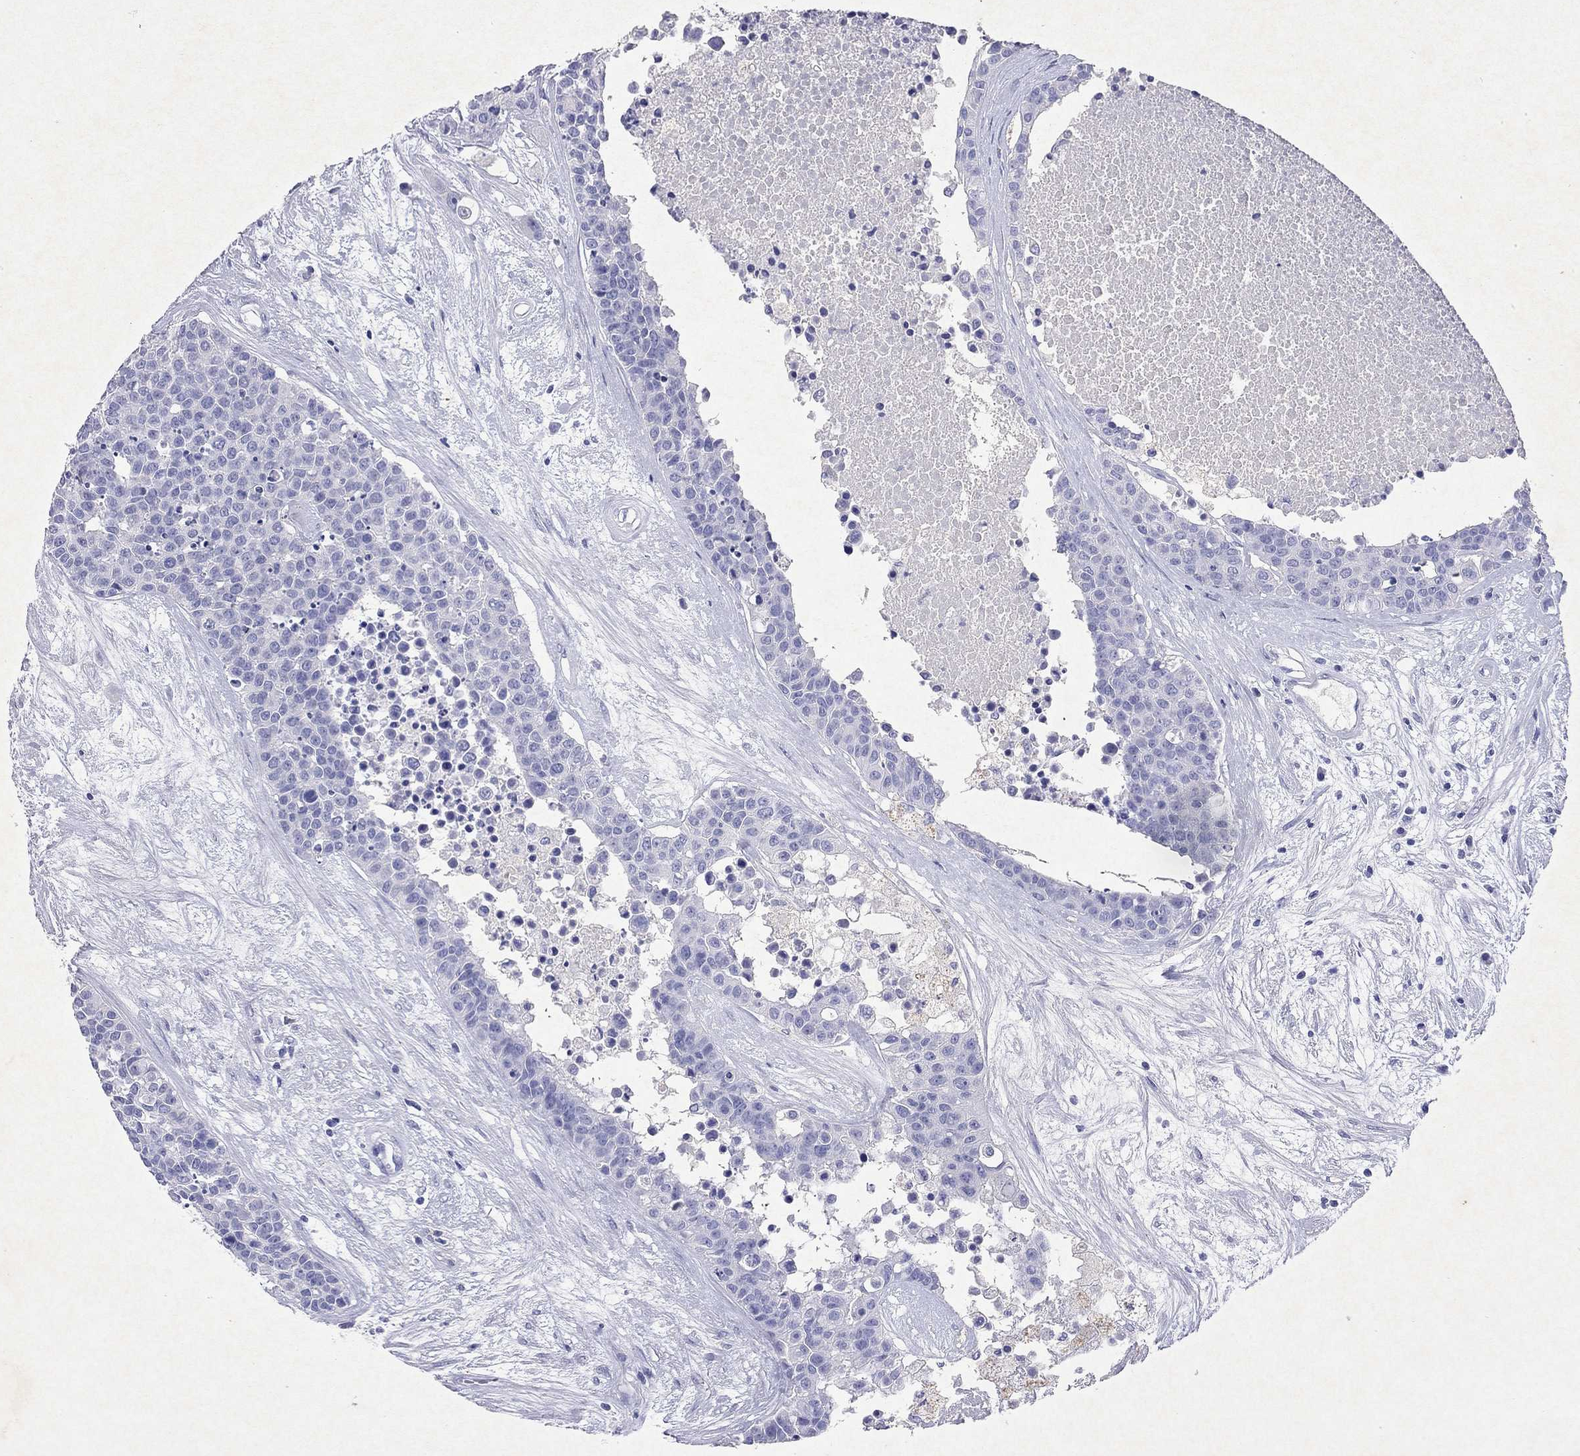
{"staining": {"intensity": "negative", "quantity": "none", "location": "none"}, "tissue": "carcinoid", "cell_type": "Tumor cells", "image_type": "cancer", "snomed": [{"axis": "morphology", "description": "Carcinoid, malignant, NOS"}, {"axis": "topography", "description": "Colon"}], "caption": "This is an immunohistochemistry photomicrograph of malignant carcinoid. There is no staining in tumor cells.", "gene": "ARMC12", "patient": {"sex": "male", "age": 81}}